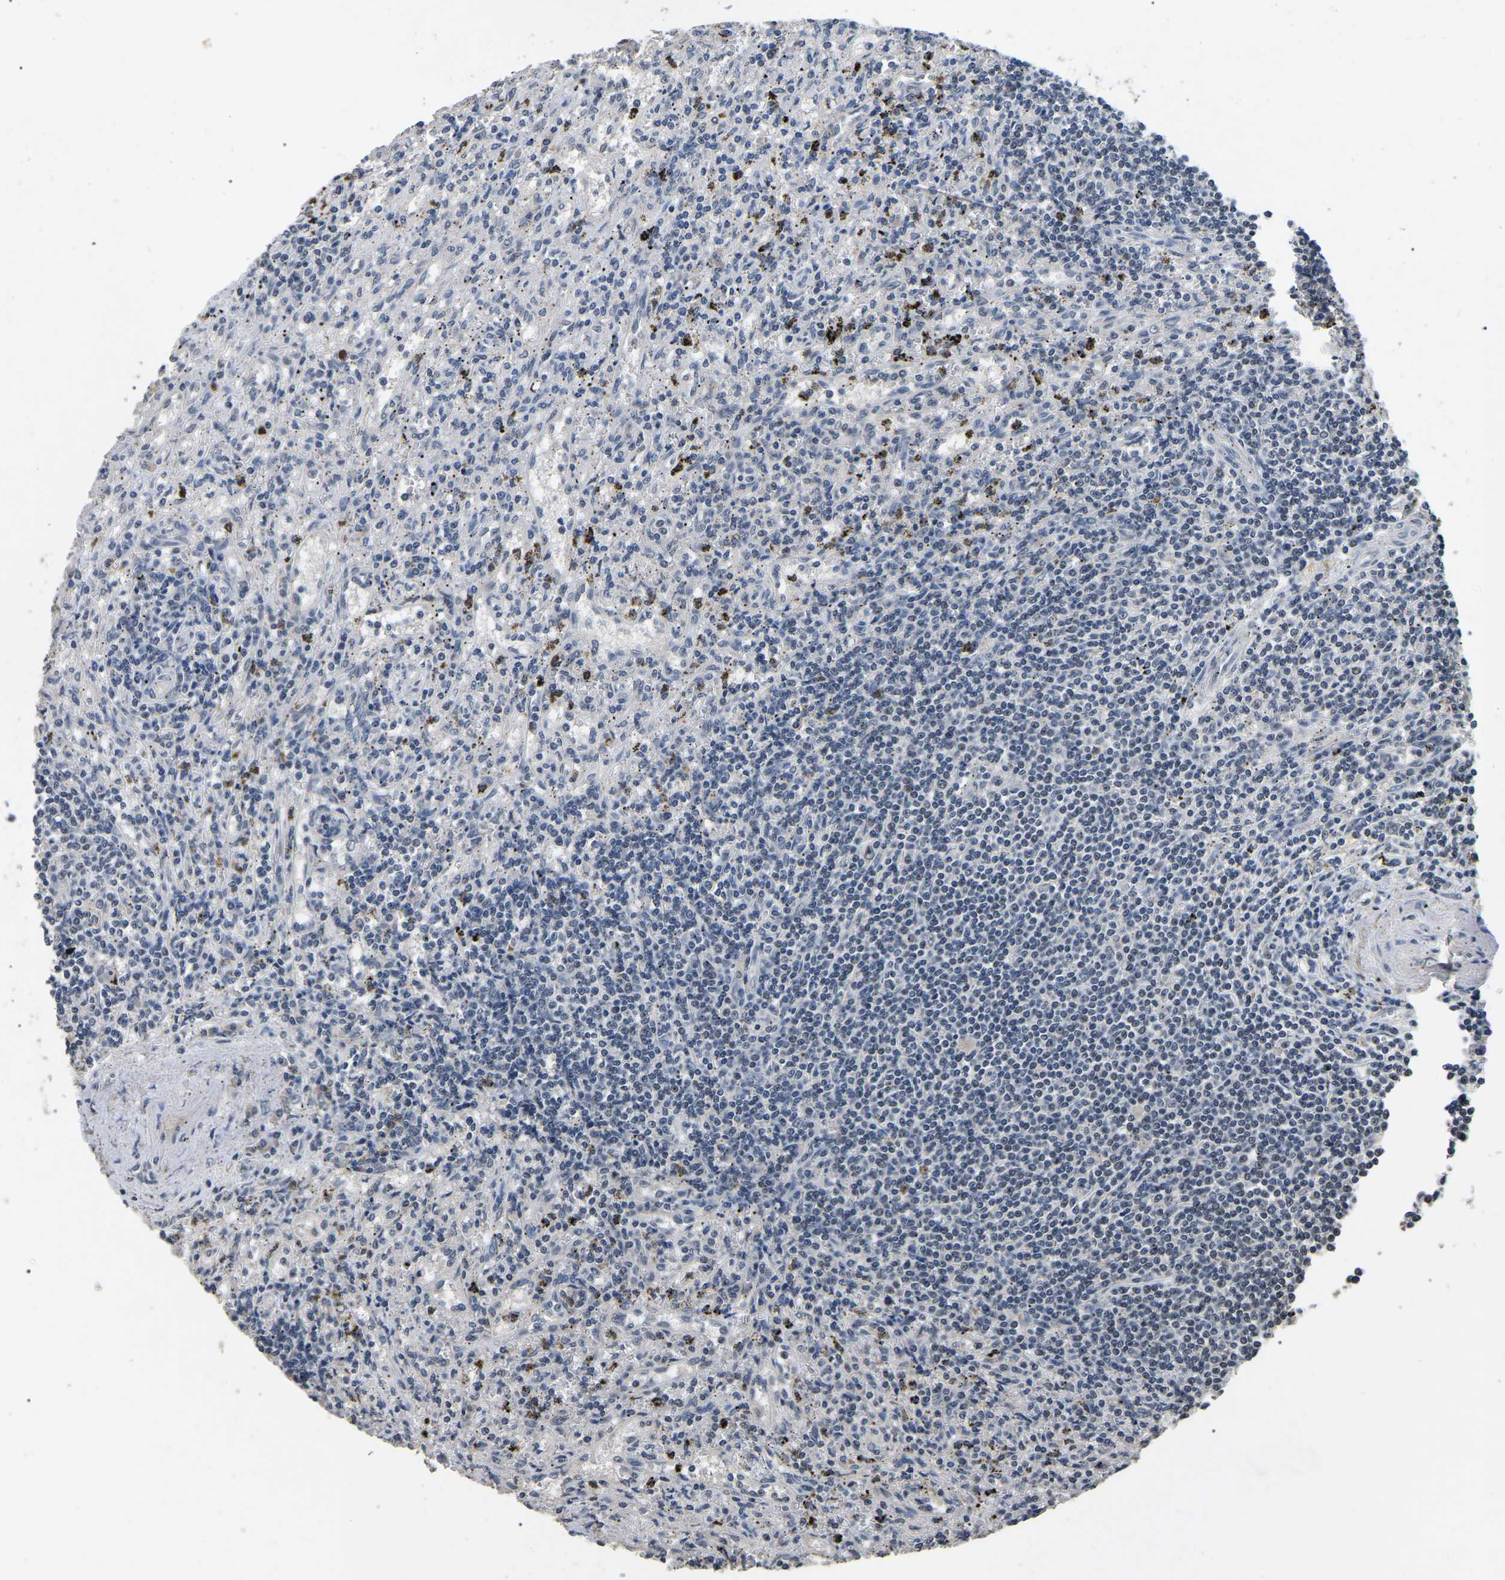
{"staining": {"intensity": "negative", "quantity": "none", "location": "none"}, "tissue": "lymphoma", "cell_type": "Tumor cells", "image_type": "cancer", "snomed": [{"axis": "morphology", "description": "Malignant lymphoma, non-Hodgkin's type, Low grade"}, {"axis": "topography", "description": "Spleen"}], "caption": "IHC of human malignant lymphoma, non-Hodgkin's type (low-grade) displays no expression in tumor cells.", "gene": "PPM1E", "patient": {"sex": "male", "age": 76}}